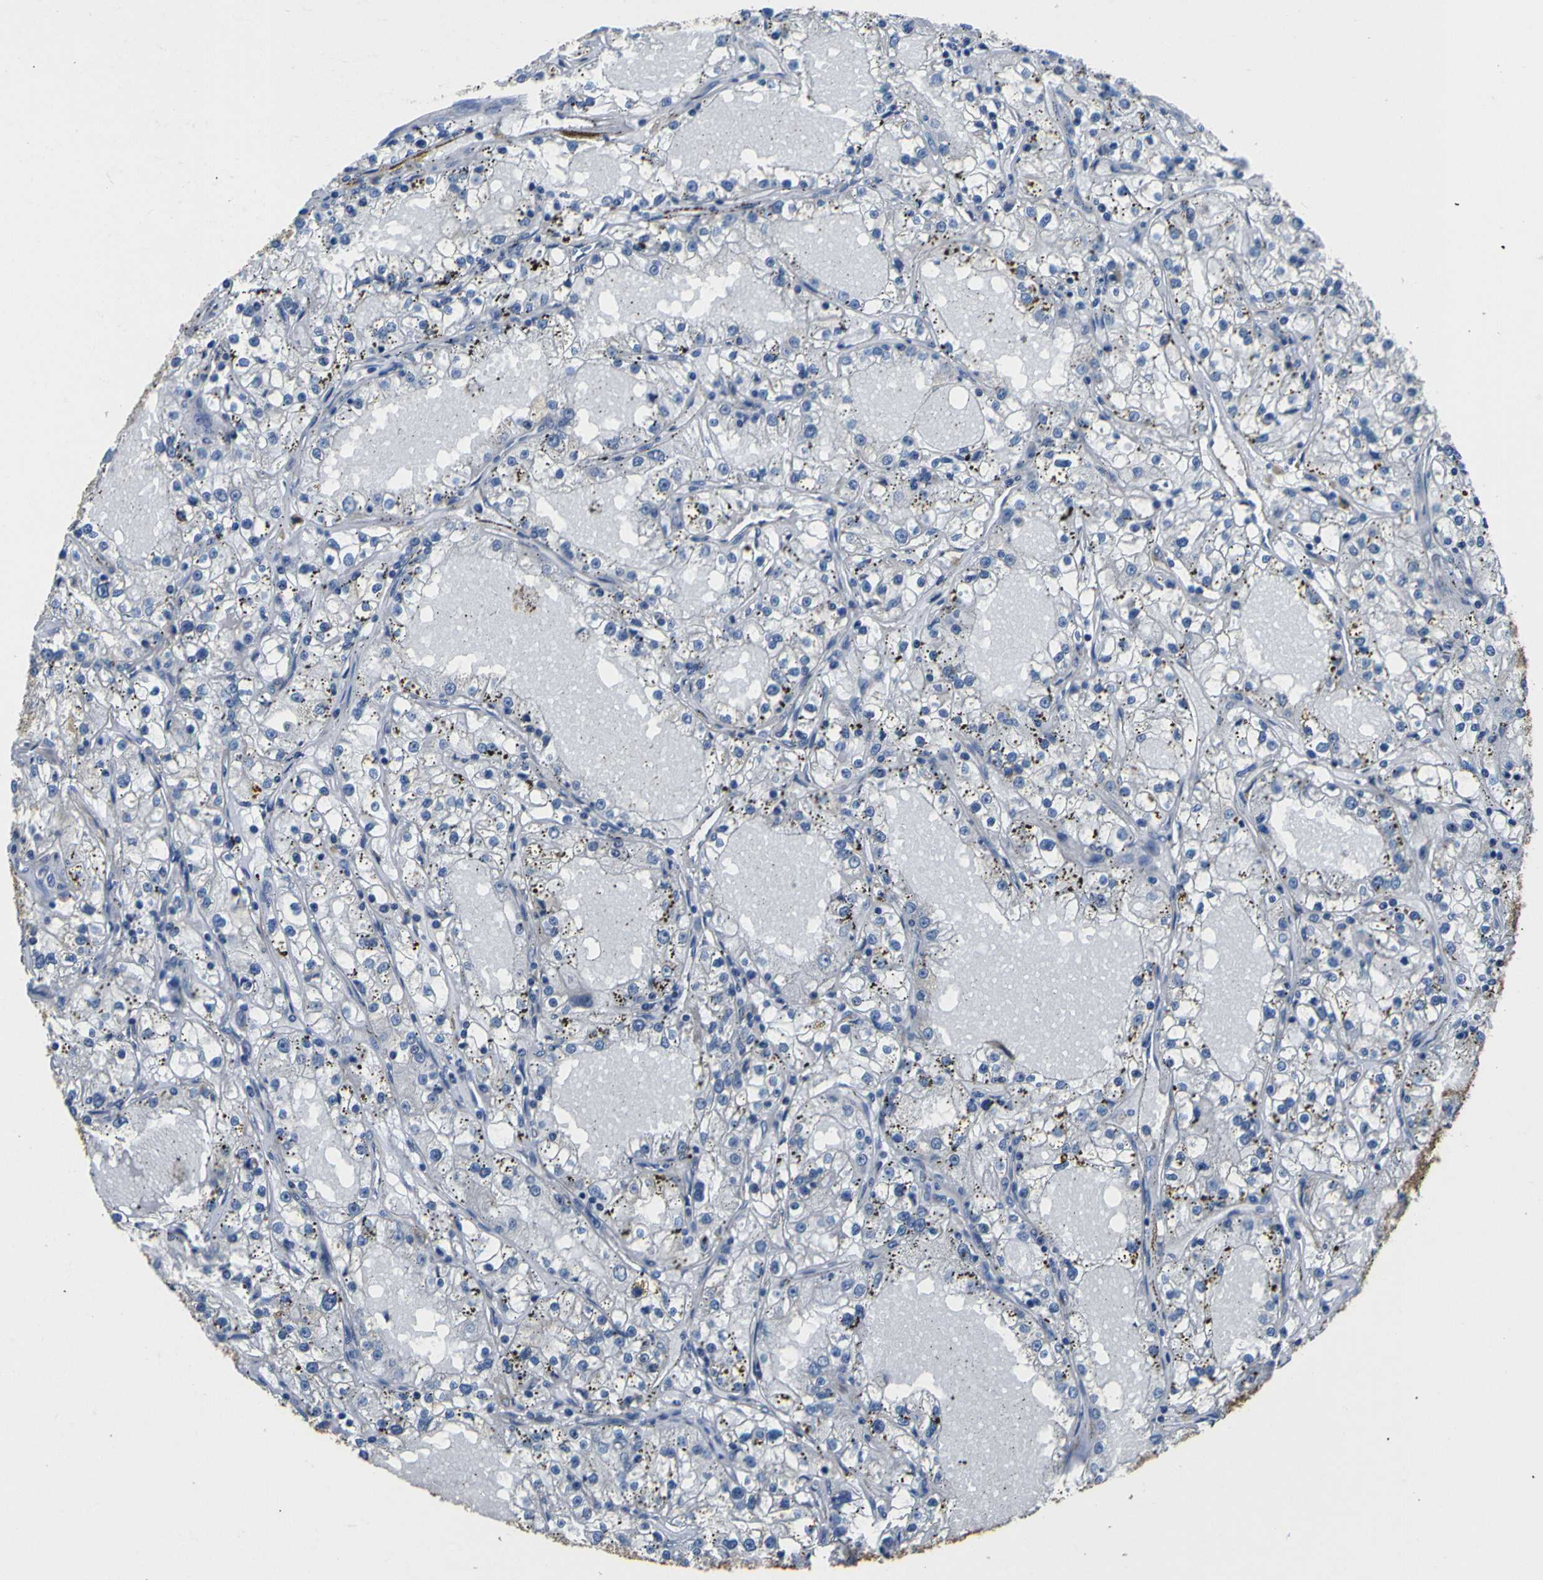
{"staining": {"intensity": "negative", "quantity": "none", "location": "none"}, "tissue": "renal cancer", "cell_type": "Tumor cells", "image_type": "cancer", "snomed": [{"axis": "morphology", "description": "Adenocarcinoma, NOS"}, {"axis": "topography", "description": "Kidney"}], "caption": "Renal cancer stained for a protein using immunohistochemistry (IHC) reveals no positivity tumor cells.", "gene": "TUBB", "patient": {"sex": "male", "age": 56}}